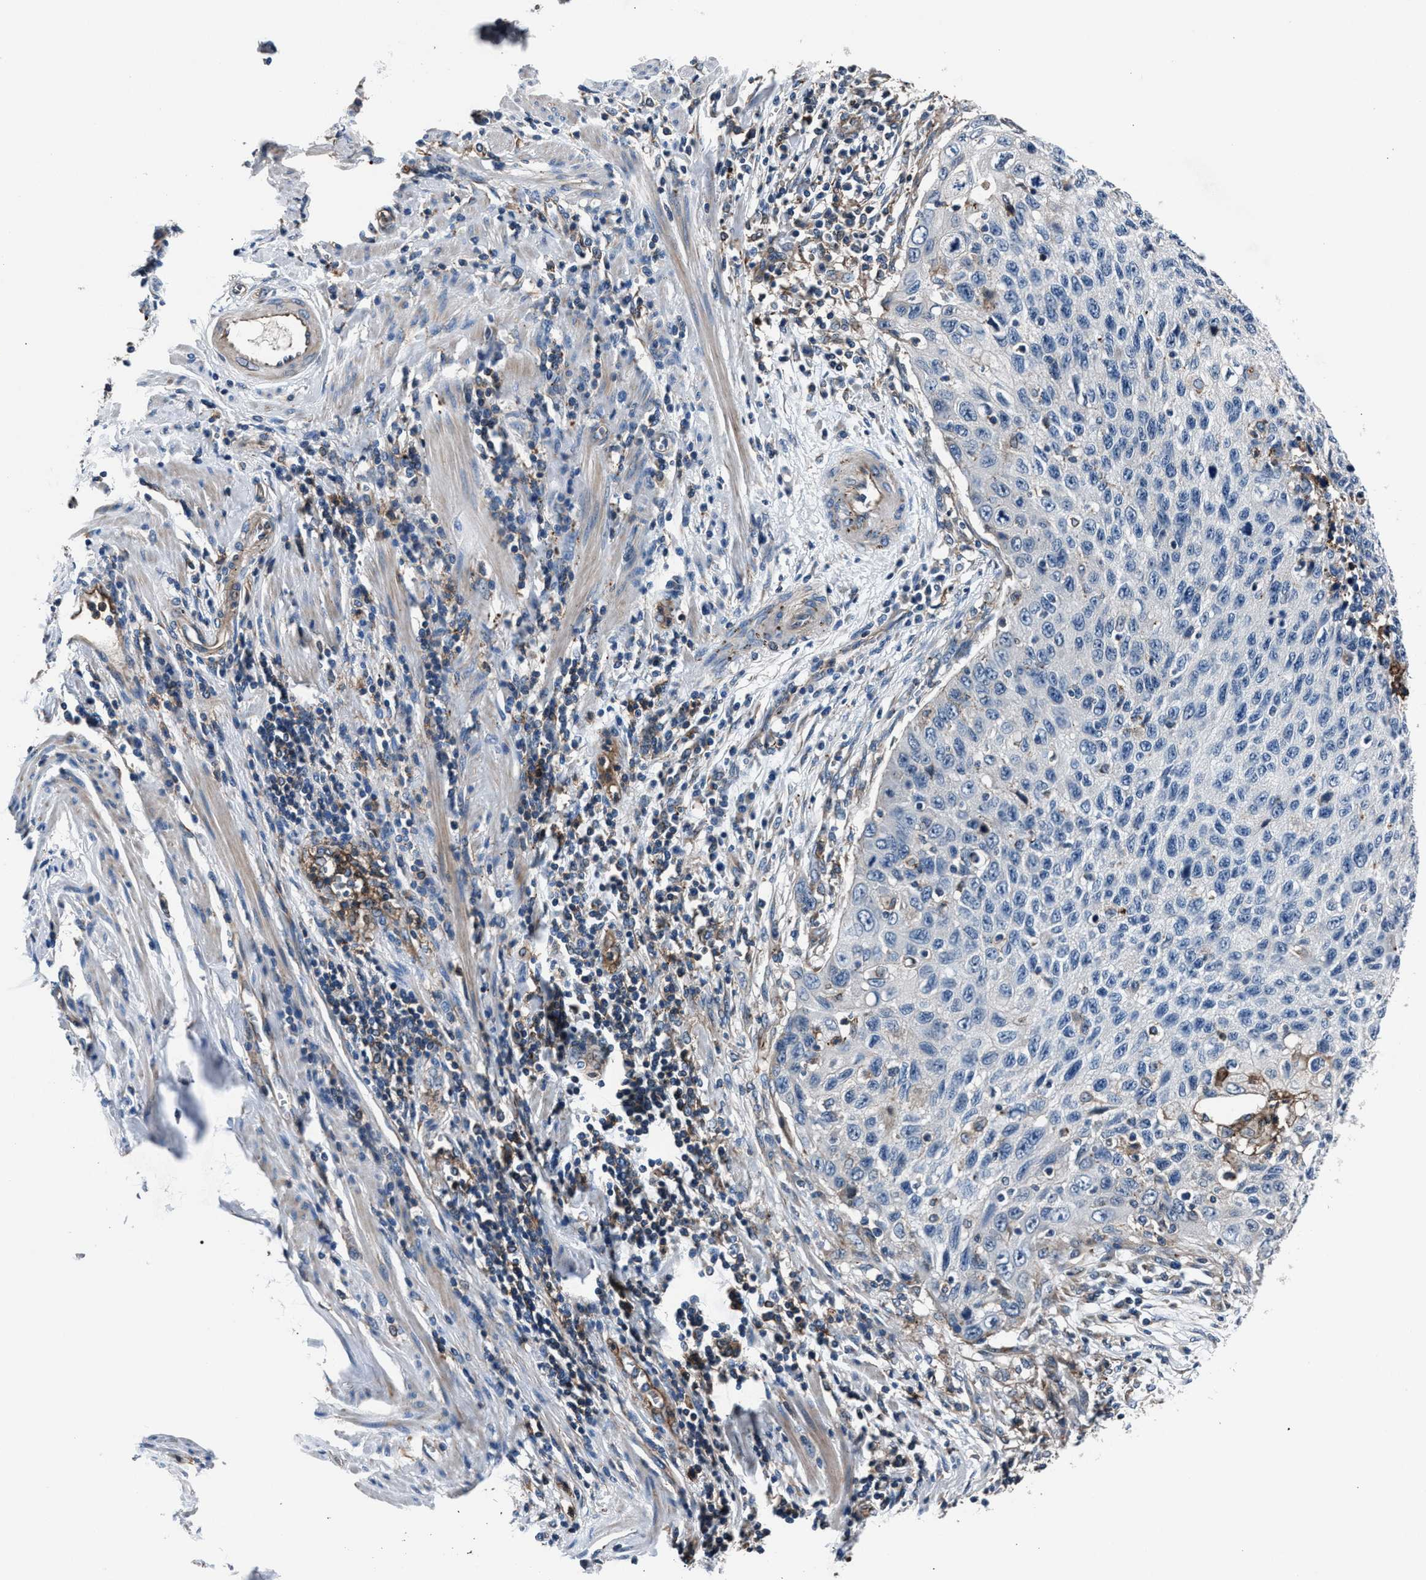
{"staining": {"intensity": "negative", "quantity": "none", "location": "none"}, "tissue": "cervical cancer", "cell_type": "Tumor cells", "image_type": "cancer", "snomed": [{"axis": "morphology", "description": "Squamous cell carcinoma, NOS"}, {"axis": "topography", "description": "Cervix"}], "caption": "Immunohistochemical staining of cervical cancer (squamous cell carcinoma) reveals no significant expression in tumor cells.", "gene": "MFSD11", "patient": {"sex": "female", "age": 53}}